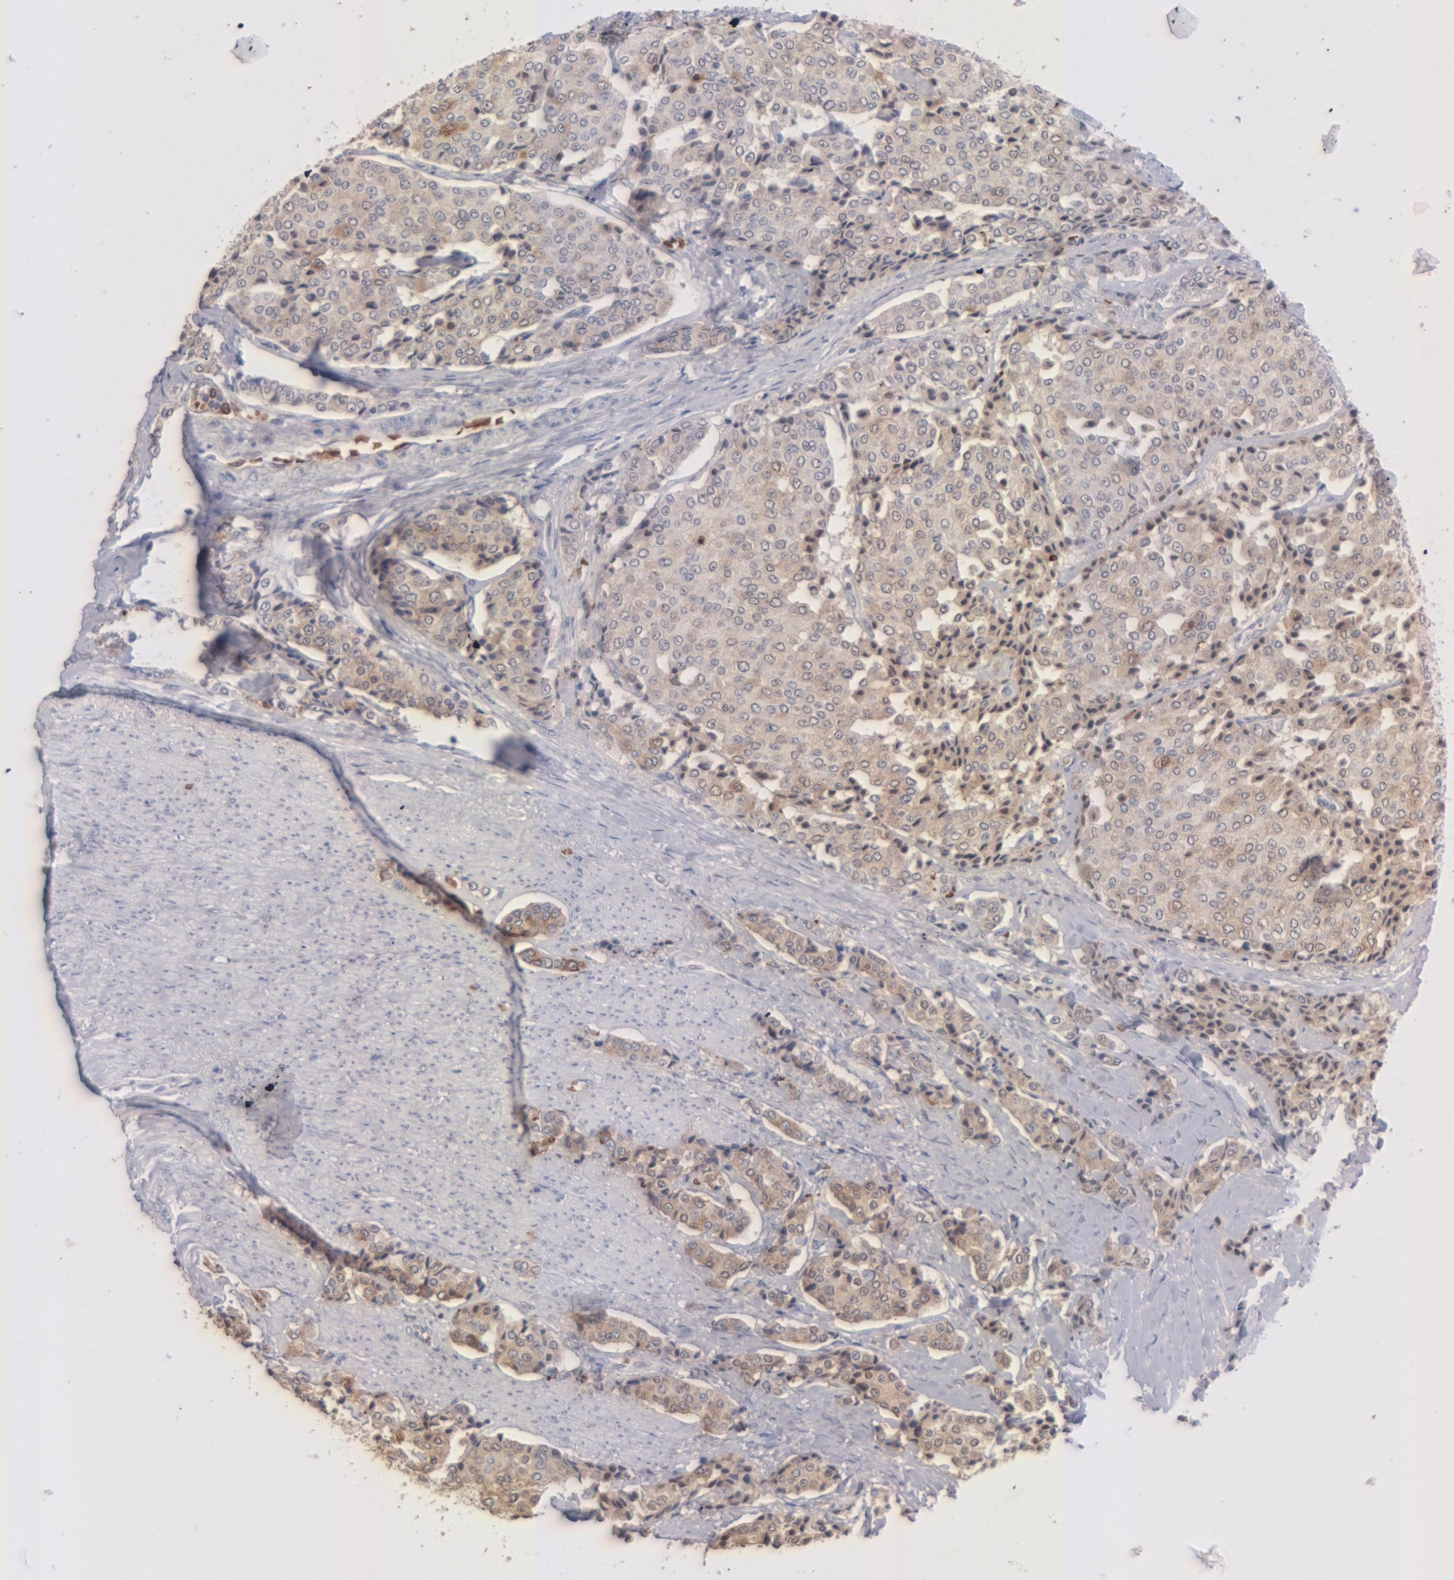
{"staining": {"intensity": "moderate", "quantity": ">75%", "location": "cytoplasmic/membranous"}, "tissue": "carcinoid", "cell_type": "Tumor cells", "image_type": "cancer", "snomed": [{"axis": "morphology", "description": "Carcinoid, malignant, NOS"}, {"axis": "topography", "description": "Colon"}], "caption": "Carcinoid tissue exhibits moderate cytoplasmic/membranous positivity in approximately >75% of tumor cells (IHC, brightfield microscopy, high magnification).", "gene": "MGAM", "patient": {"sex": "female", "age": 61}}